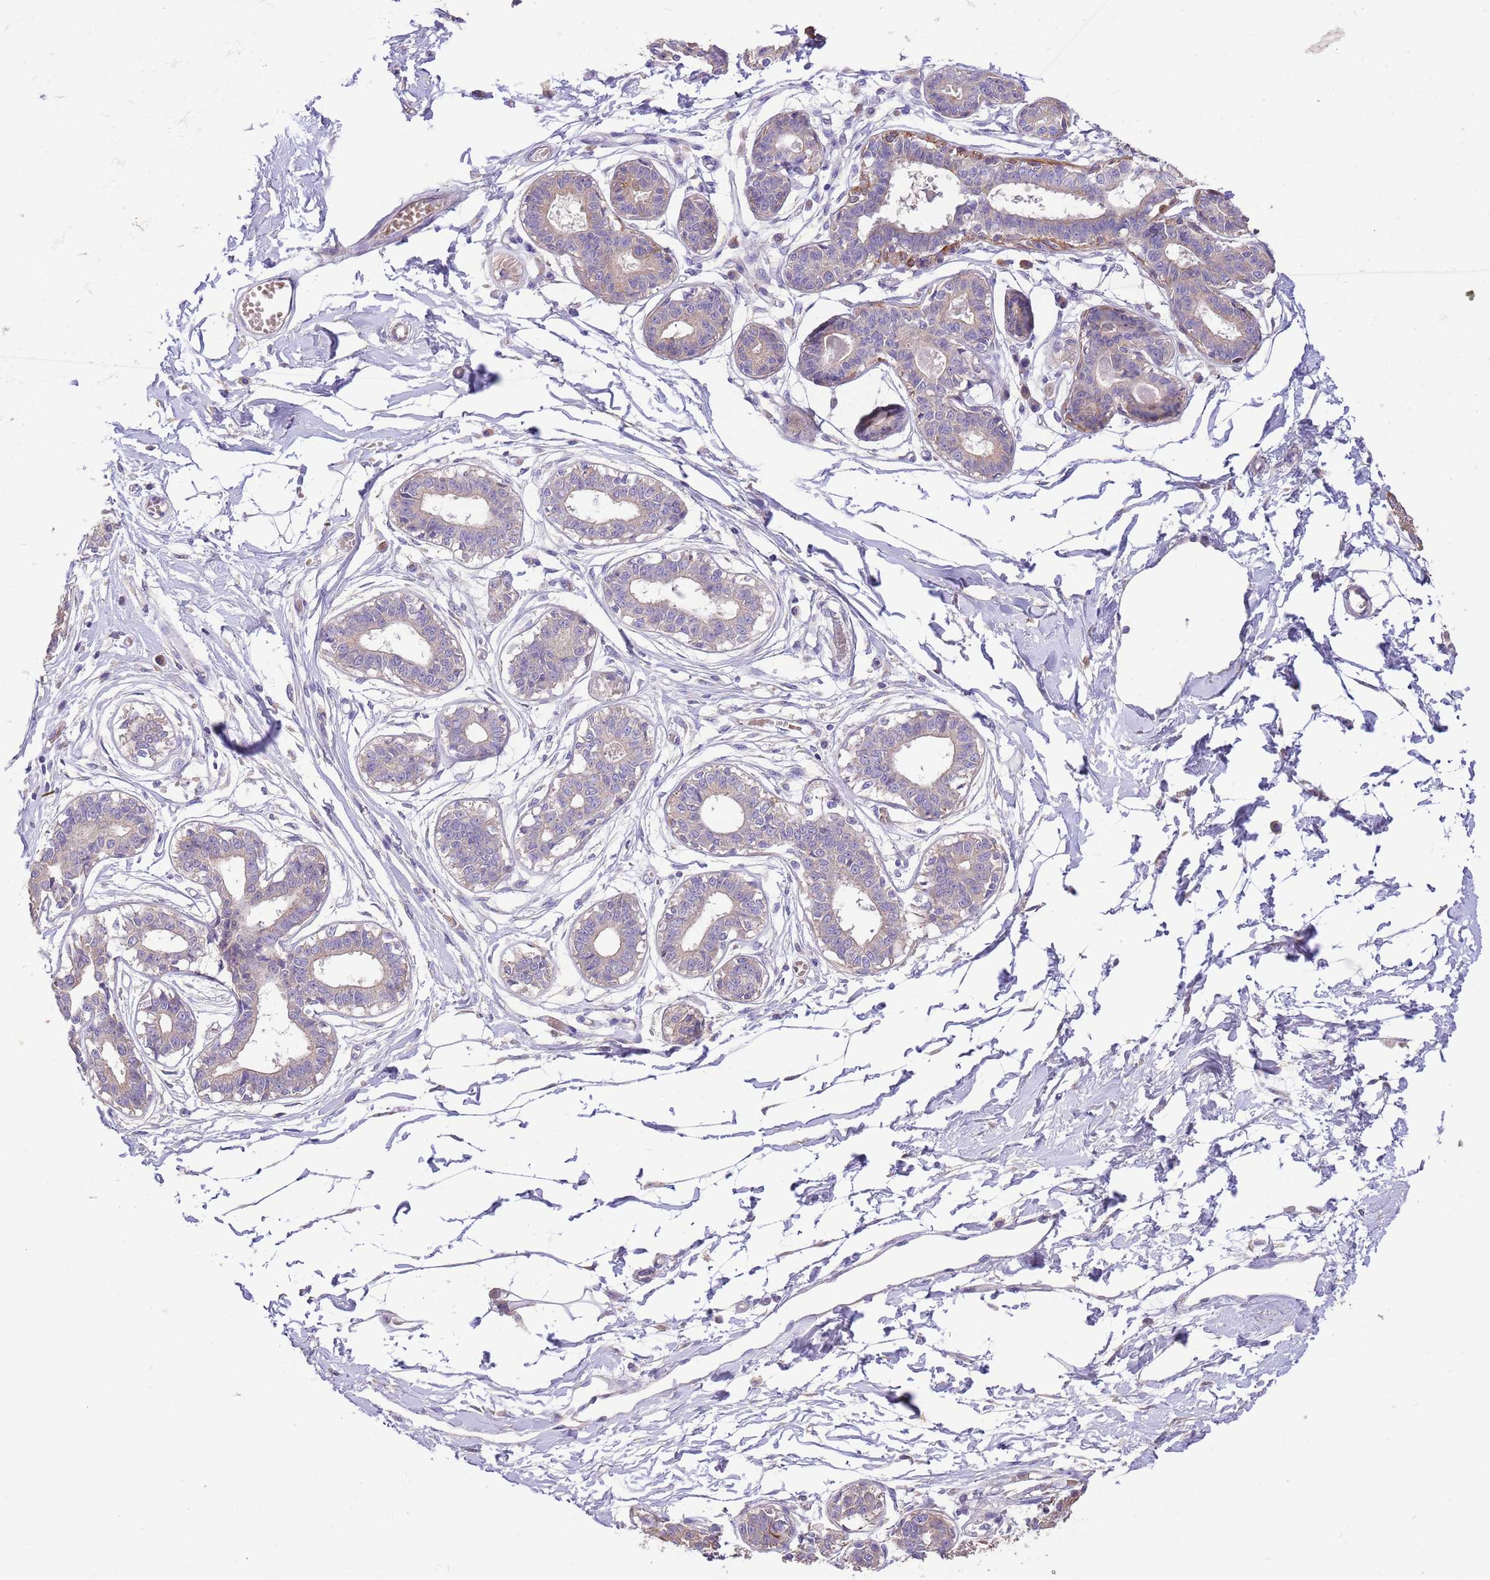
{"staining": {"intensity": "negative", "quantity": "none", "location": "none"}, "tissue": "breast", "cell_type": "Adipocytes", "image_type": "normal", "snomed": [{"axis": "morphology", "description": "Normal tissue, NOS"}, {"axis": "topography", "description": "Breast"}], "caption": "Immunohistochemical staining of benign breast reveals no significant positivity in adipocytes. (Immunohistochemistry, brightfield microscopy, high magnification).", "gene": "ZNF658", "patient": {"sex": "female", "age": 45}}